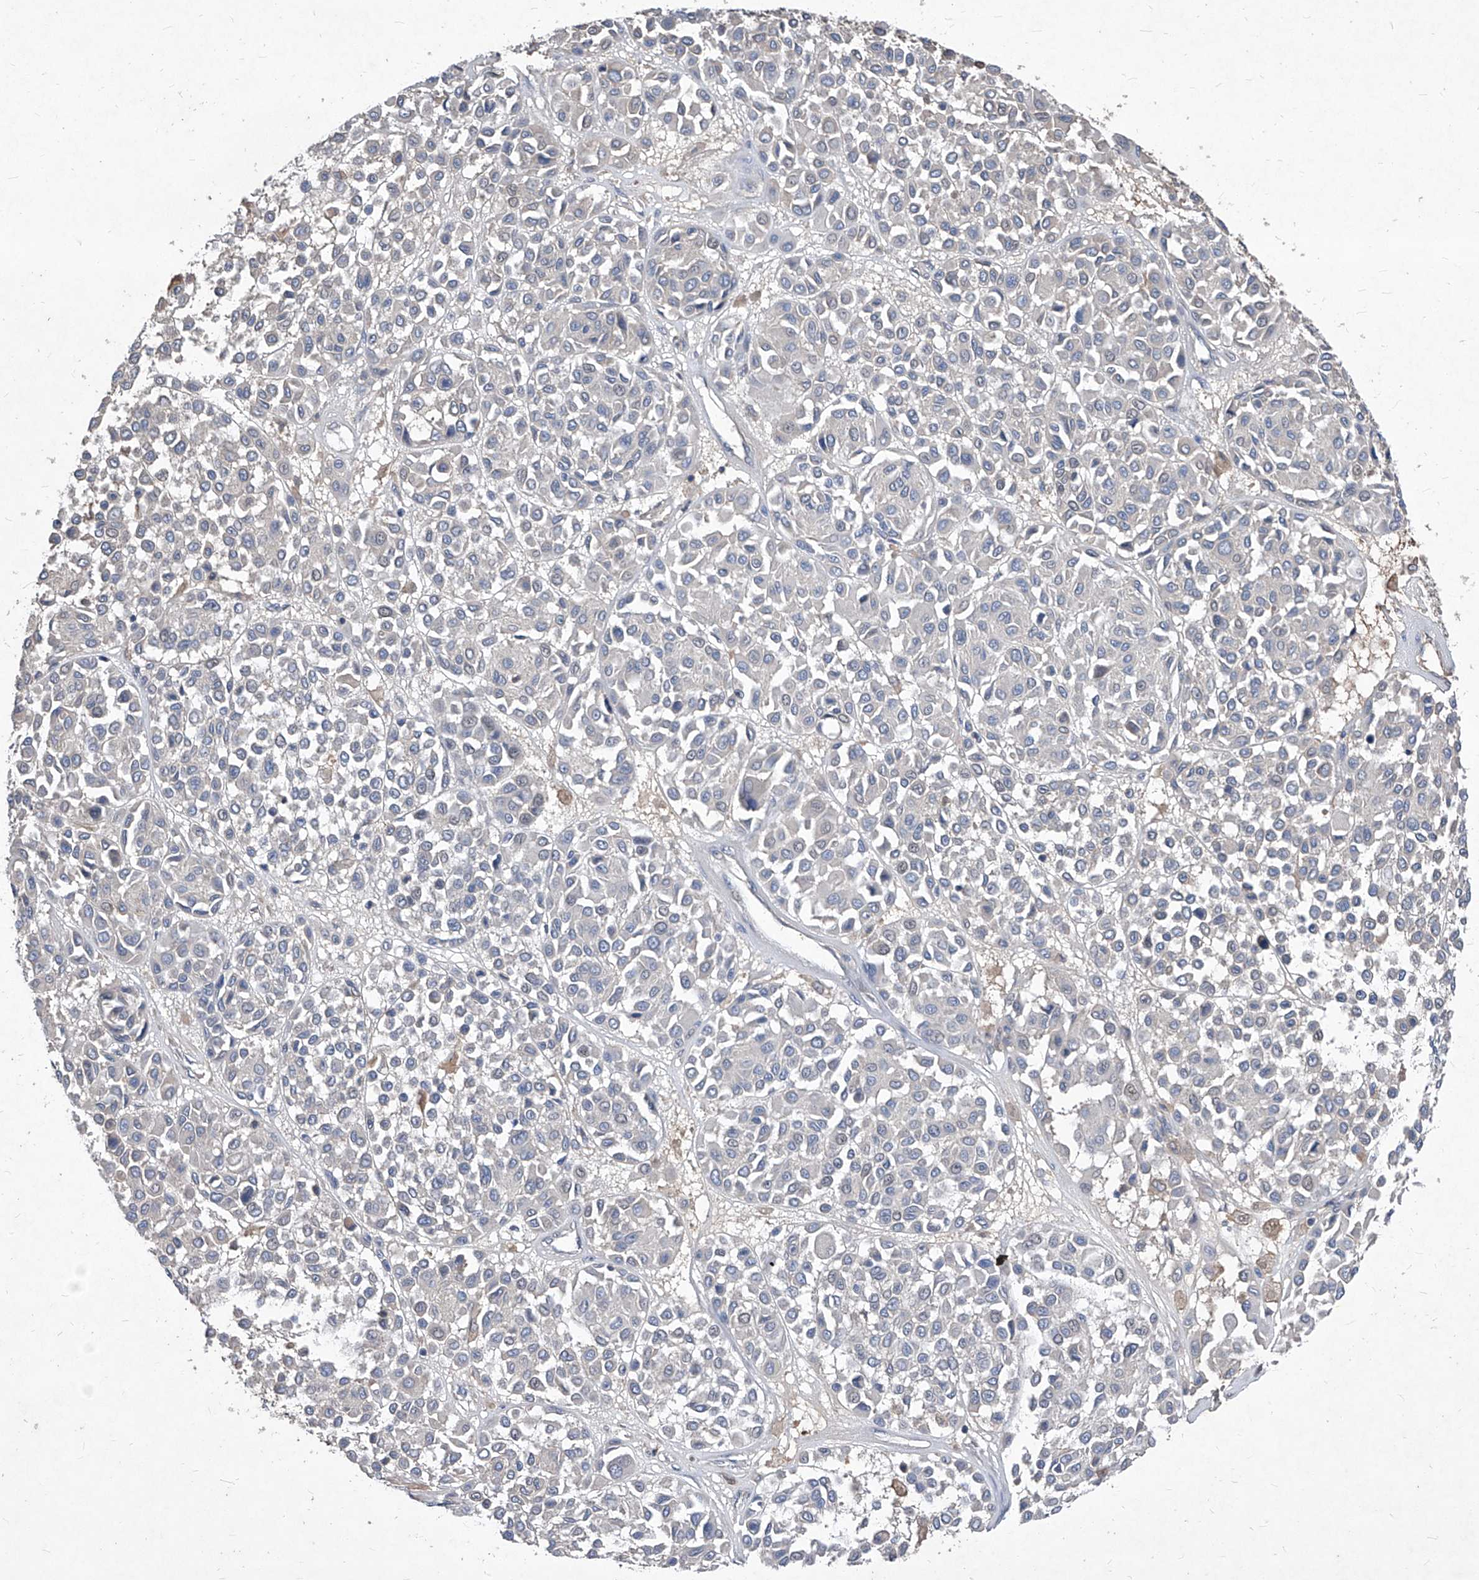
{"staining": {"intensity": "negative", "quantity": "none", "location": "none"}, "tissue": "melanoma", "cell_type": "Tumor cells", "image_type": "cancer", "snomed": [{"axis": "morphology", "description": "Malignant melanoma, Metastatic site"}, {"axis": "topography", "description": "Soft tissue"}], "caption": "This is an IHC histopathology image of melanoma. There is no staining in tumor cells.", "gene": "SYNGR1", "patient": {"sex": "male", "age": 41}}